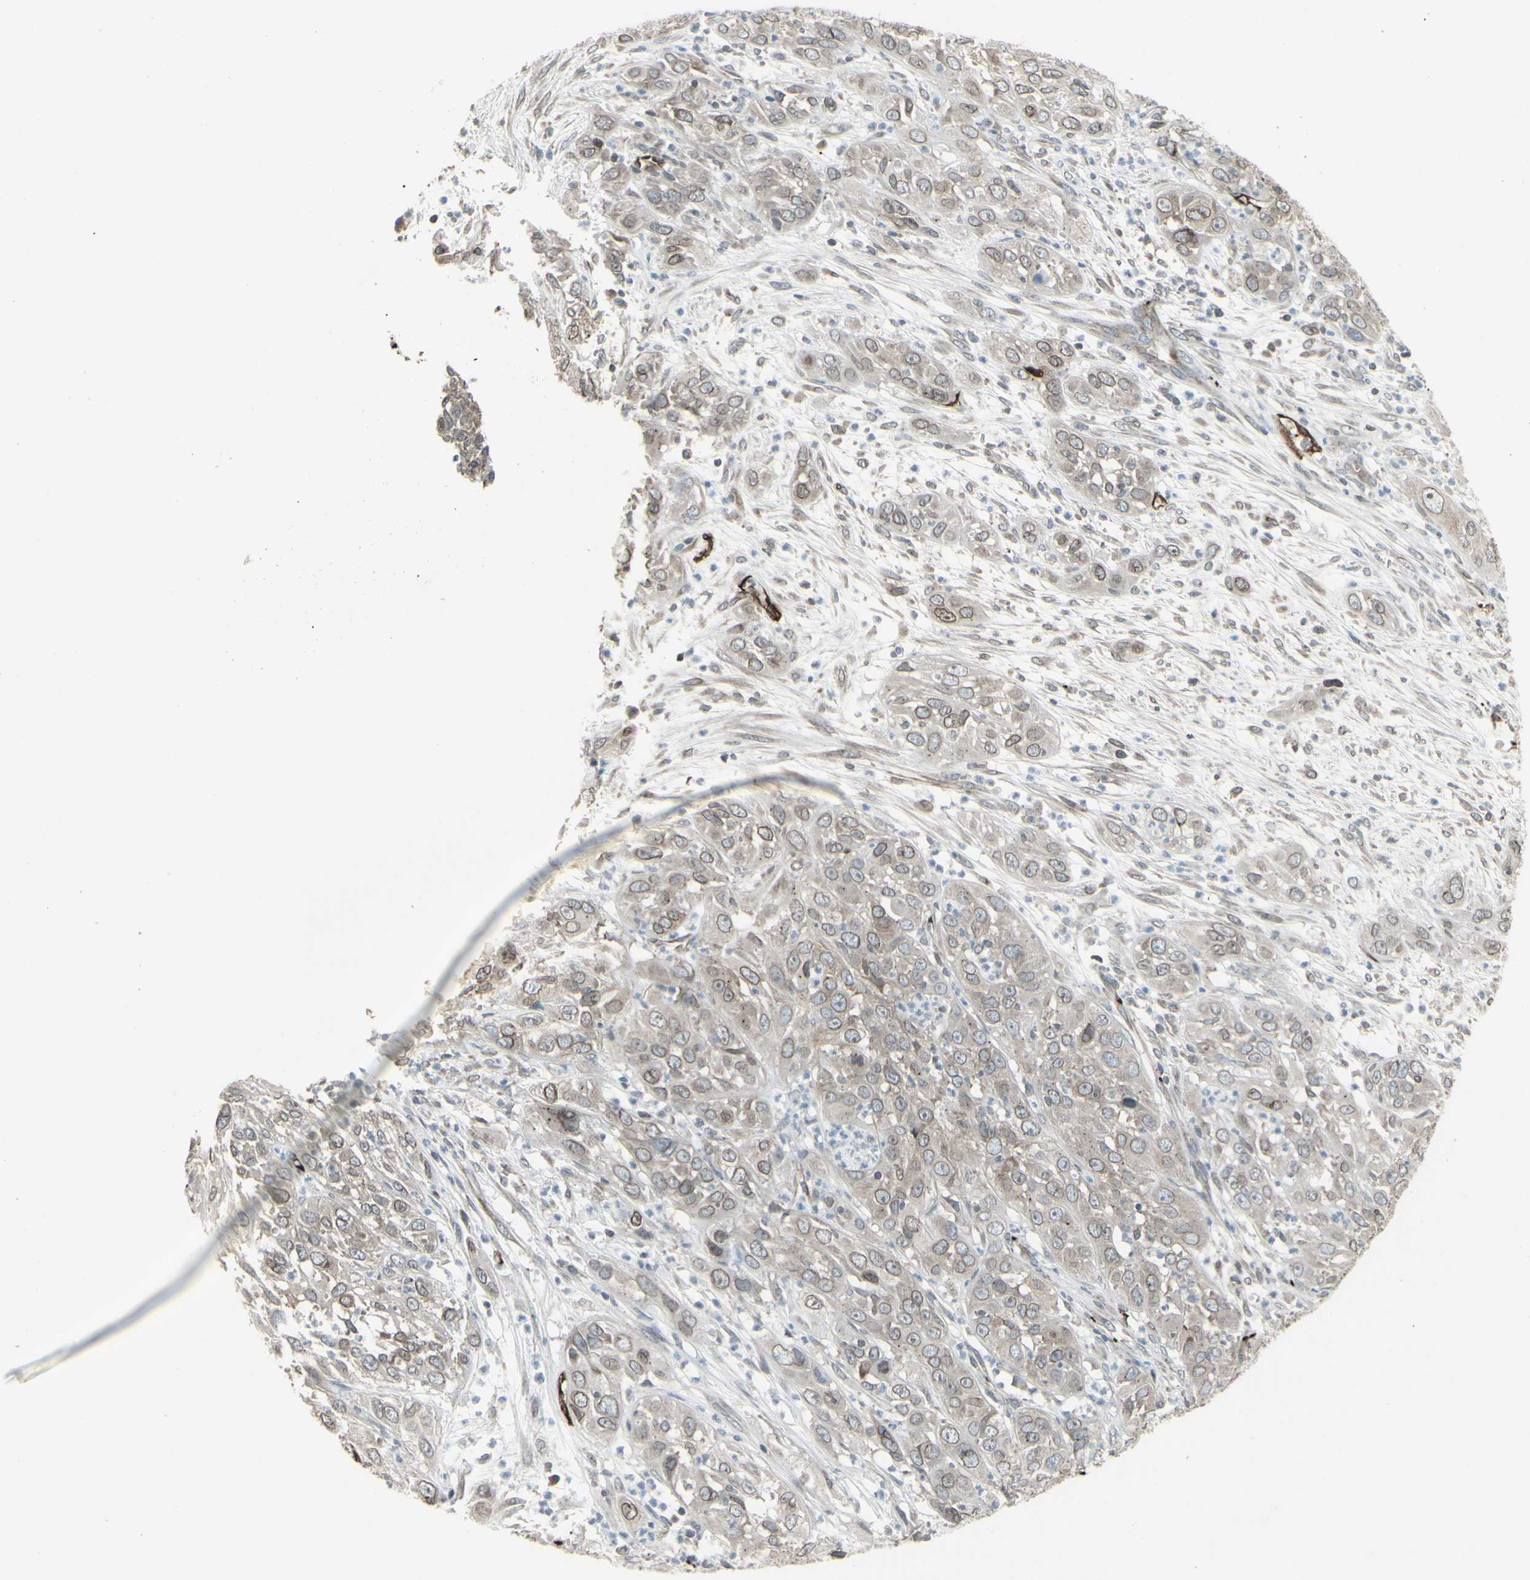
{"staining": {"intensity": "weak", "quantity": ">75%", "location": "cytoplasmic/membranous,nuclear"}, "tissue": "cervical cancer", "cell_type": "Tumor cells", "image_type": "cancer", "snomed": [{"axis": "morphology", "description": "Squamous cell carcinoma, NOS"}, {"axis": "topography", "description": "Cervix"}], "caption": "Cervical cancer (squamous cell carcinoma) stained with a protein marker reveals weak staining in tumor cells.", "gene": "DTX3L", "patient": {"sex": "female", "age": 32}}